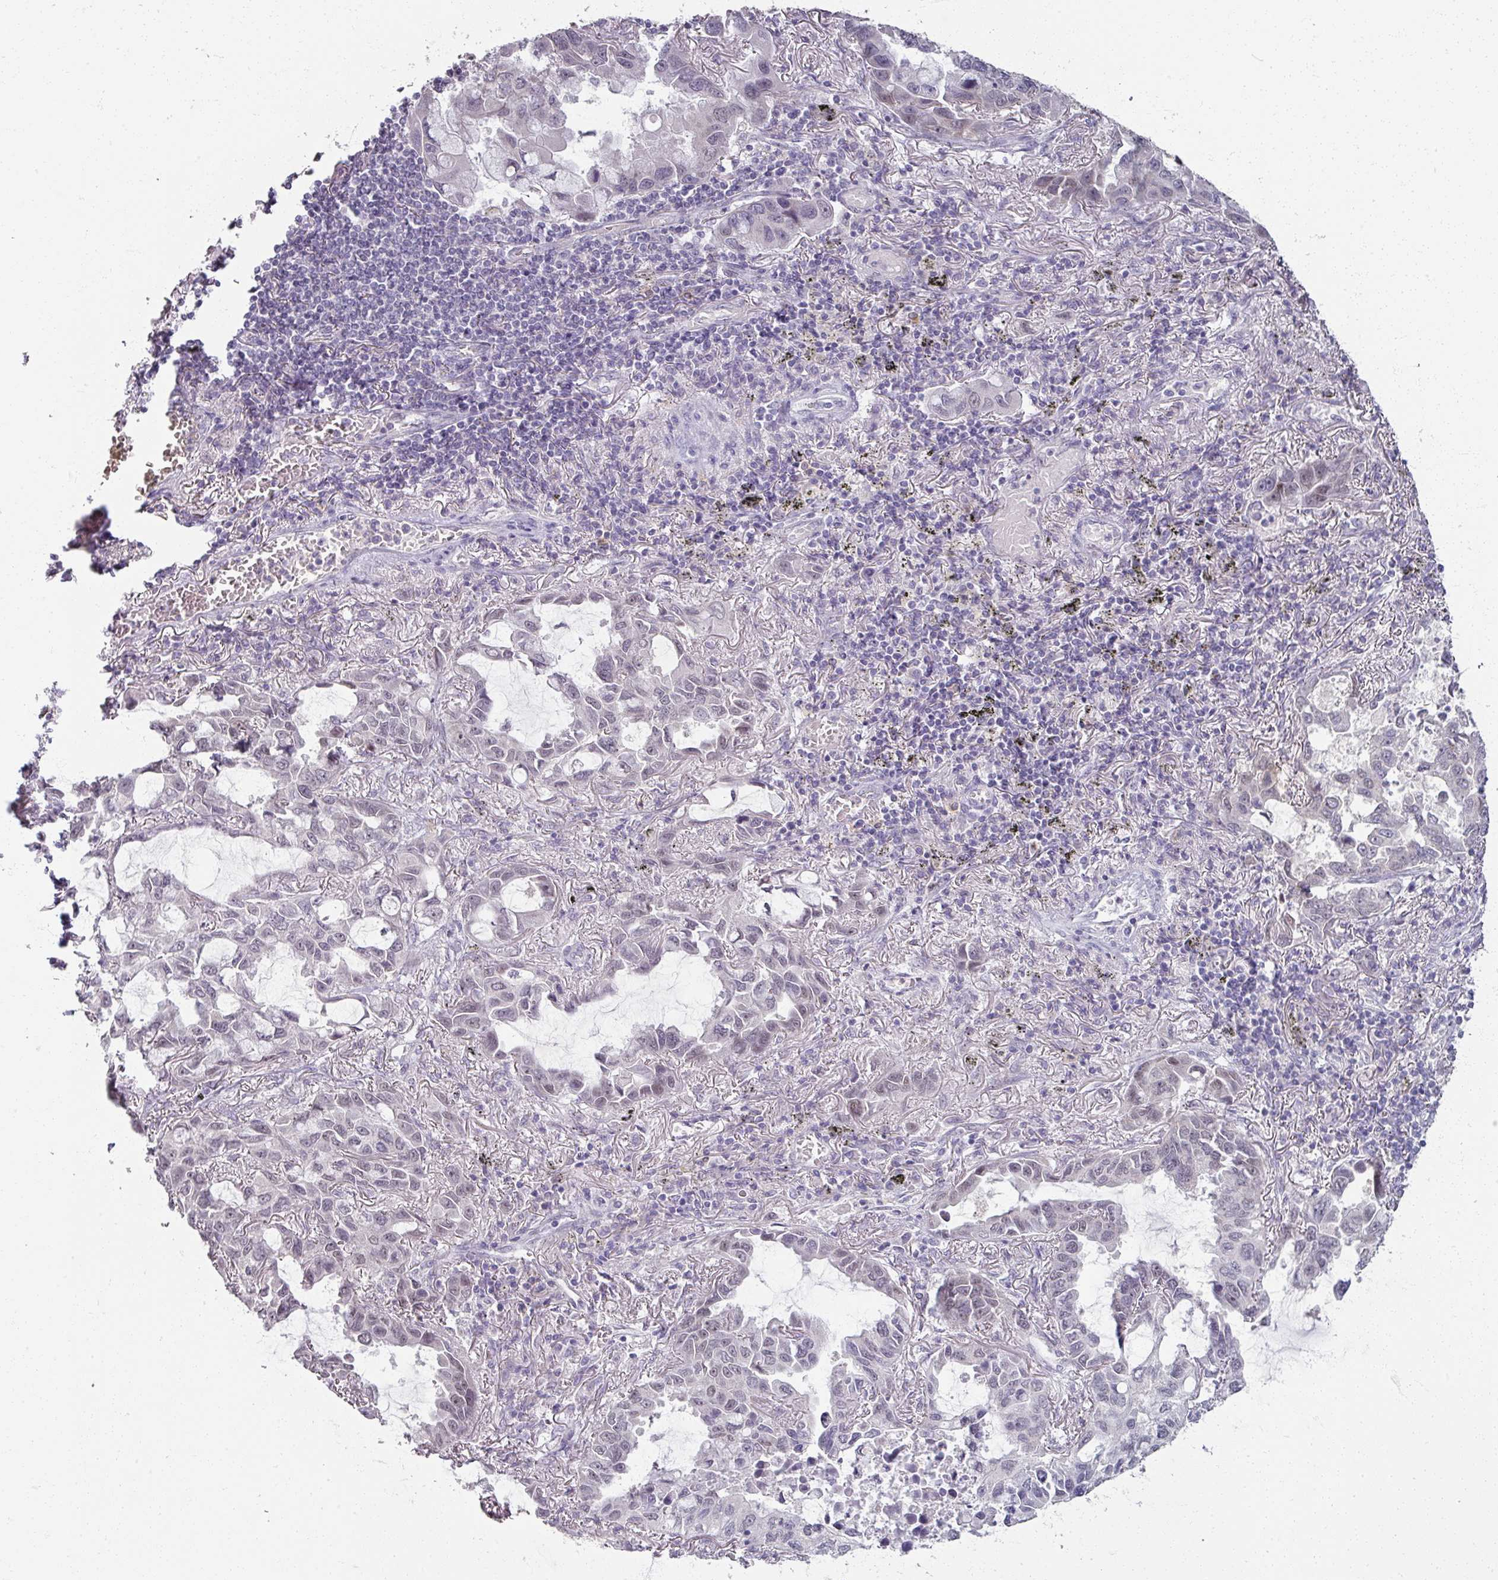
{"staining": {"intensity": "weak", "quantity": "<25%", "location": "nuclear"}, "tissue": "lung cancer", "cell_type": "Tumor cells", "image_type": "cancer", "snomed": [{"axis": "morphology", "description": "Adenocarcinoma, NOS"}, {"axis": "topography", "description": "Lung"}], "caption": "Lung adenocarcinoma was stained to show a protein in brown. There is no significant staining in tumor cells.", "gene": "SOX11", "patient": {"sex": "male", "age": 64}}